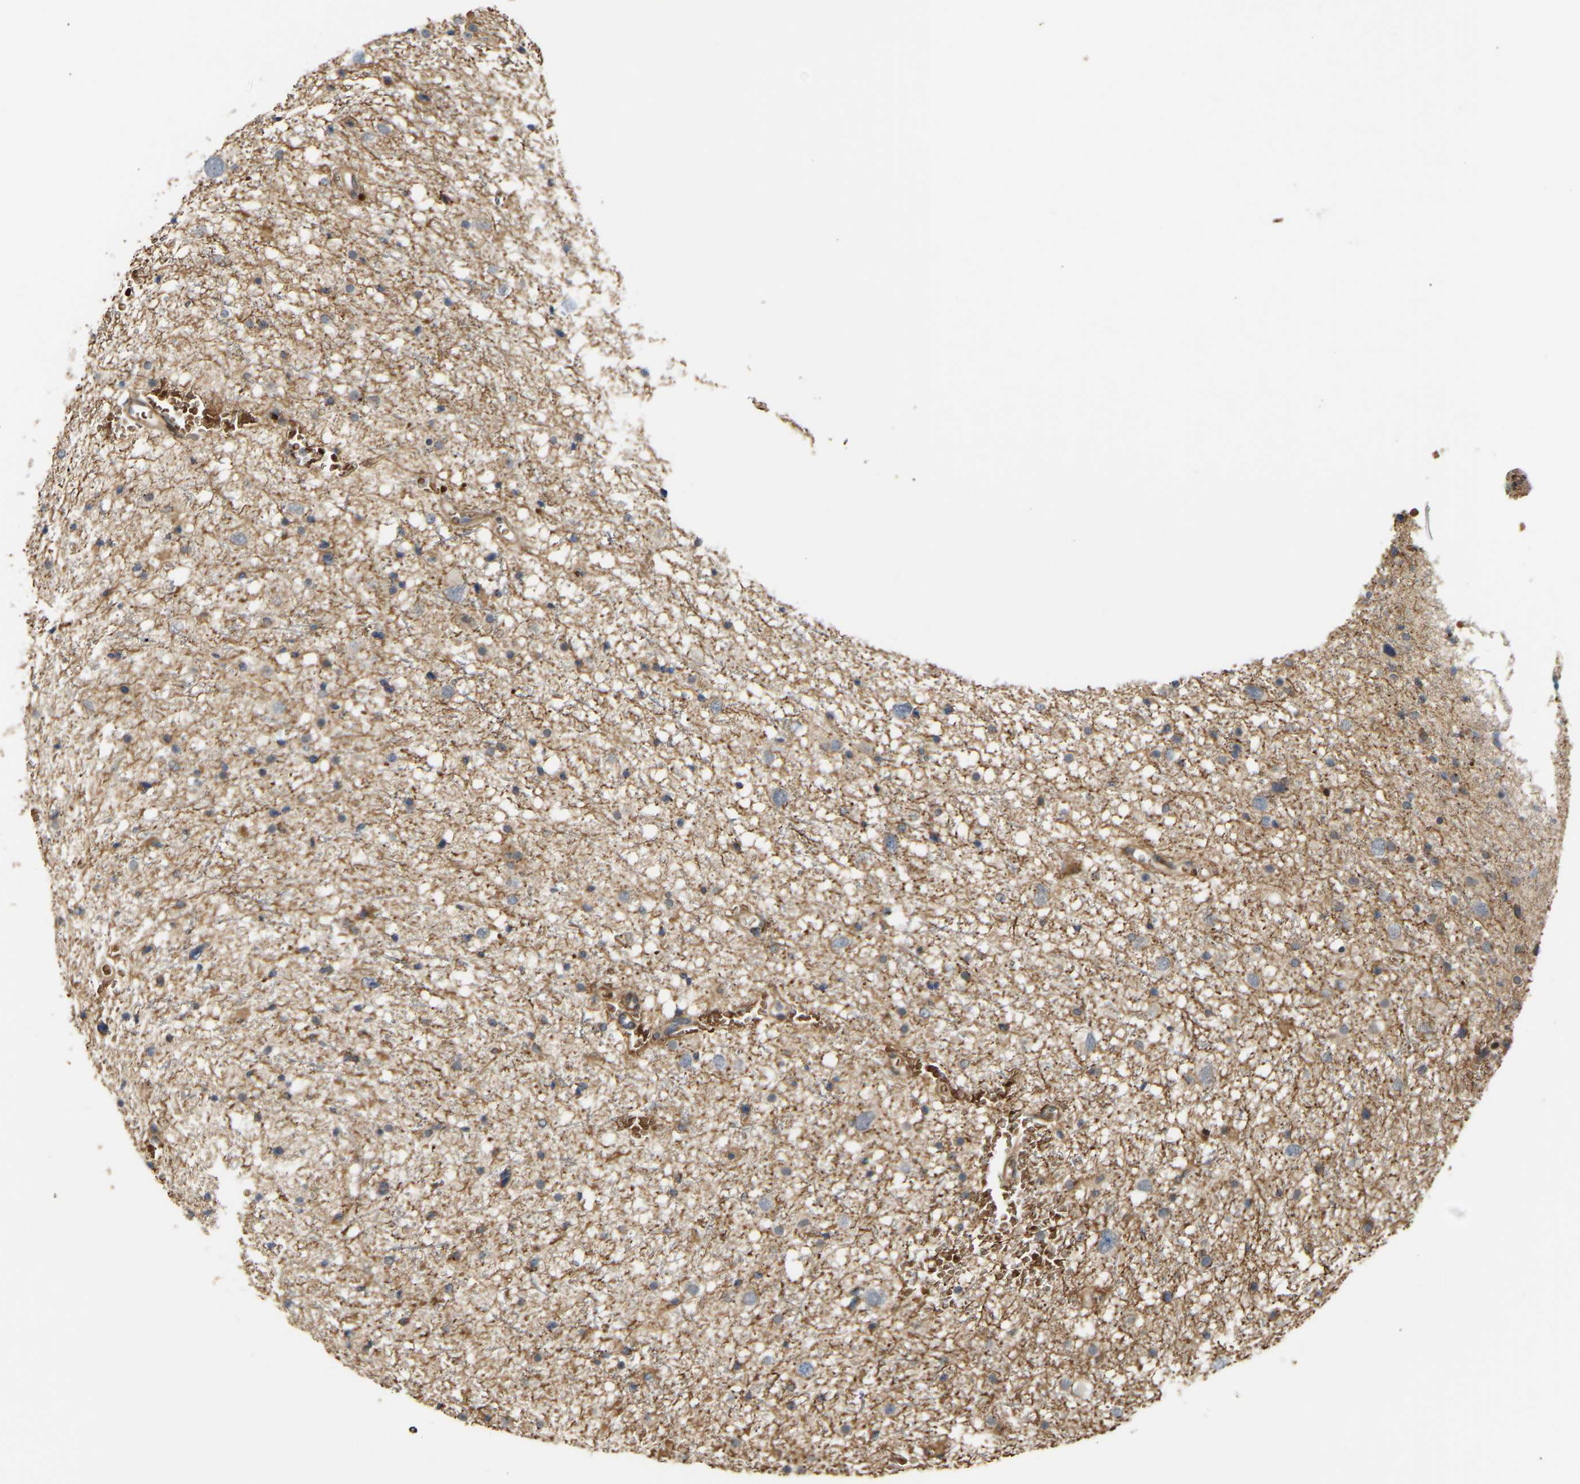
{"staining": {"intensity": "weak", "quantity": "25%-75%", "location": "cytoplasmic/membranous"}, "tissue": "glioma", "cell_type": "Tumor cells", "image_type": "cancer", "snomed": [{"axis": "morphology", "description": "Glioma, malignant, Low grade"}, {"axis": "topography", "description": "Brain"}], "caption": "This is a micrograph of IHC staining of glioma, which shows weak expression in the cytoplasmic/membranous of tumor cells.", "gene": "POGLUT2", "patient": {"sex": "female", "age": 37}}